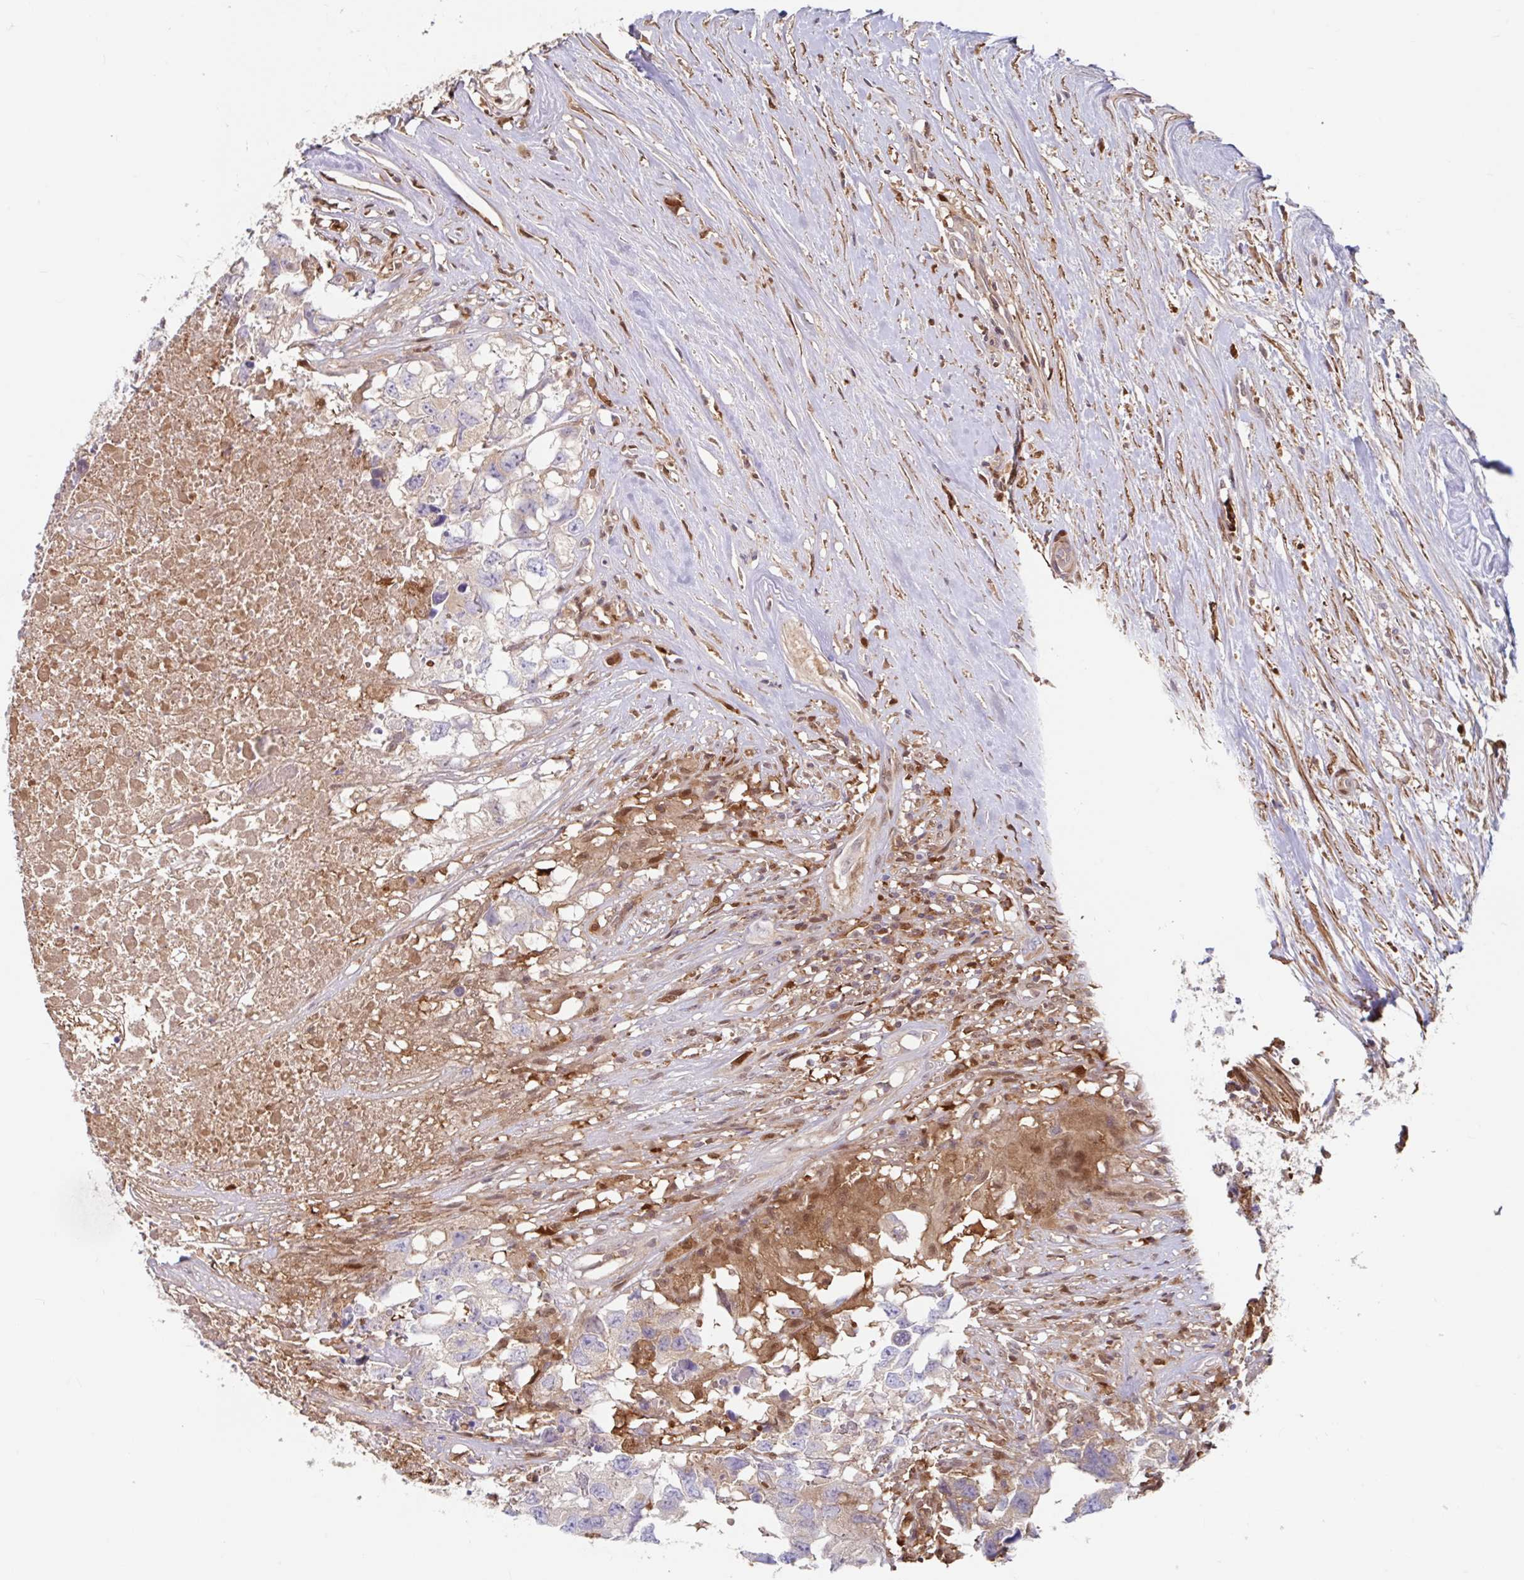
{"staining": {"intensity": "weak", "quantity": "<25%", "location": "cytoplasmic/membranous"}, "tissue": "testis cancer", "cell_type": "Tumor cells", "image_type": "cancer", "snomed": [{"axis": "morphology", "description": "Carcinoma, Embryonal, NOS"}, {"axis": "topography", "description": "Testis"}], "caption": "Testis embryonal carcinoma stained for a protein using IHC exhibits no positivity tumor cells.", "gene": "BLVRA", "patient": {"sex": "male", "age": 83}}